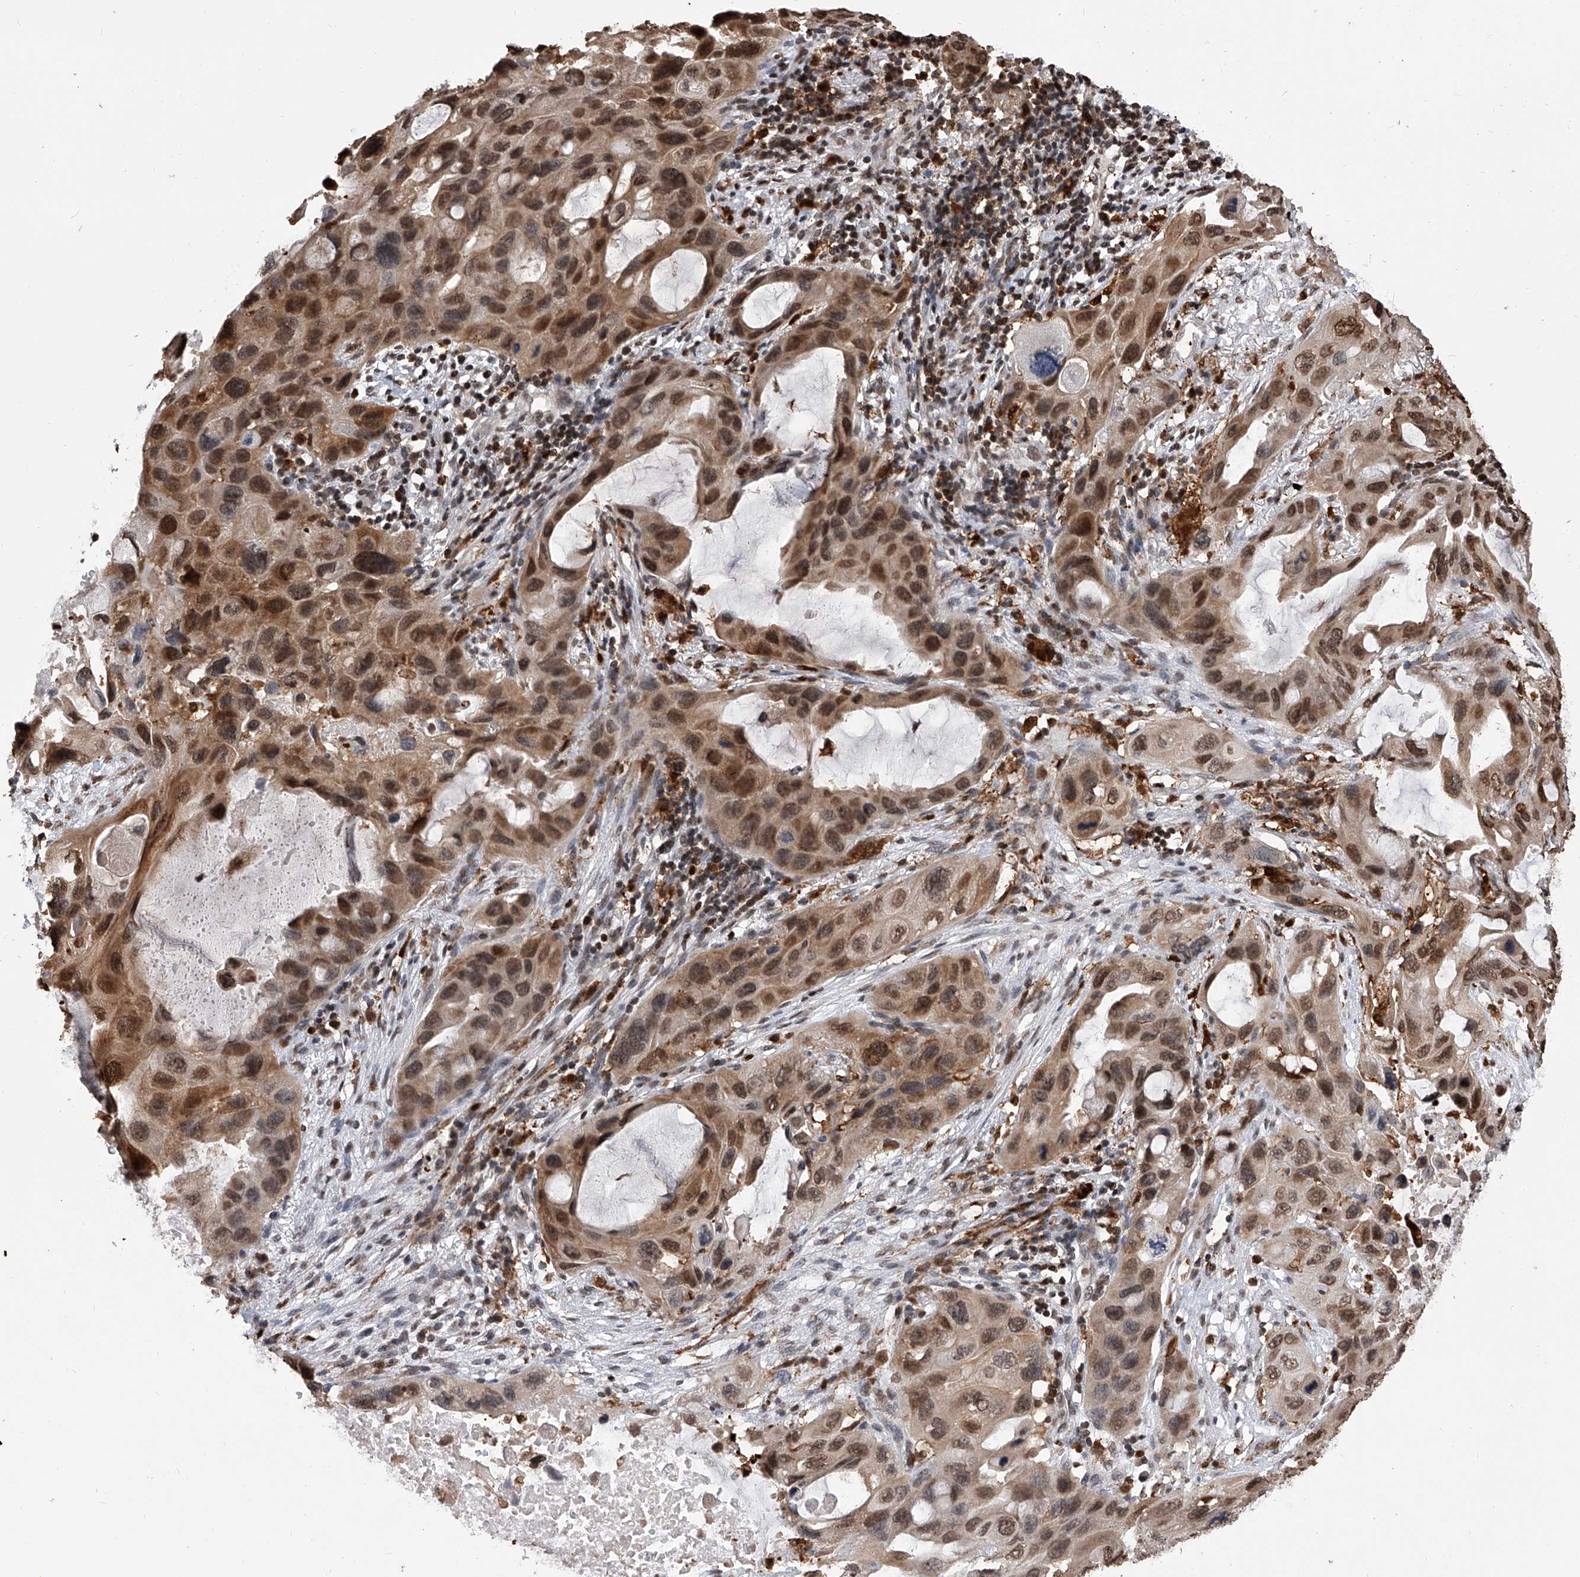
{"staining": {"intensity": "moderate", "quantity": ">75%", "location": "cytoplasmic/membranous,nuclear"}, "tissue": "lung cancer", "cell_type": "Tumor cells", "image_type": "cancer", "snomed": [{"axis": "morphology", "description": "Squamous cell carcinoma, NOS"}, {"axis": "topography", "description": "Lung"}], "caption": "Immunohistochemistry of lung cancer exhibits medium levels of moderate cytoplasmic/membranous and nuclear positivity in approximately >75% of tumor cells.", "gene": "CFAP410", "patient": {"sex": "female", "age": 73}}